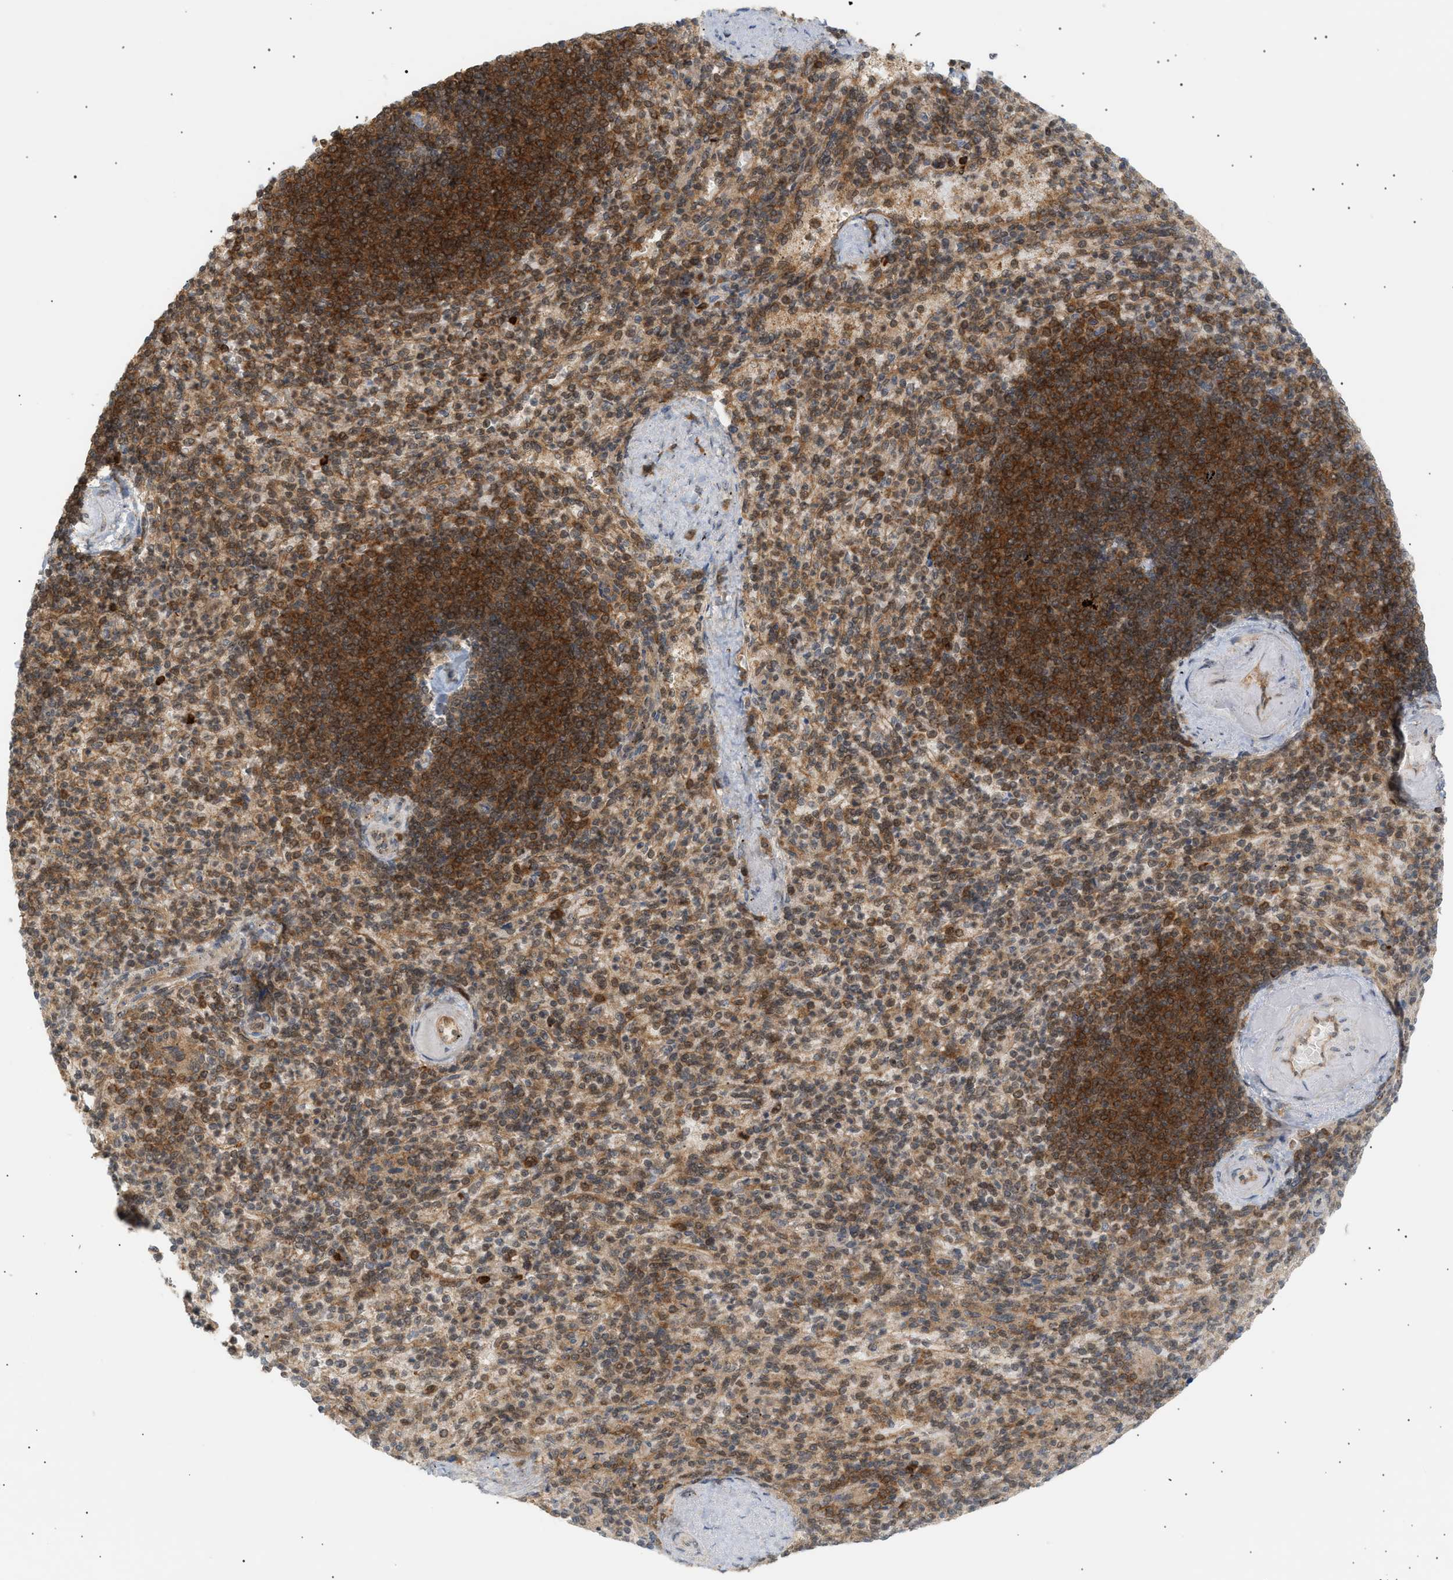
{"staining": {"intensity": "strong", "quantity": ">75%", "location": "cytoplasmic/membranous"}, "tissue": "spleen", "cell_type": "Cells in red pulp", "image_type": "normal", "snomed": [{"axis": "morphology", "description": "Normal tissue, NOS"}, {"axis": "topography", "description": "Spleen"}], "caption": "The histopathology image reveals staining of unremarkable spleen, revealing strong cytoplasmic/membranous protein expression (brown color) within cells in red pulp.", "gene": "SHC1", "patient": {"sex": "female", "age": 74}}